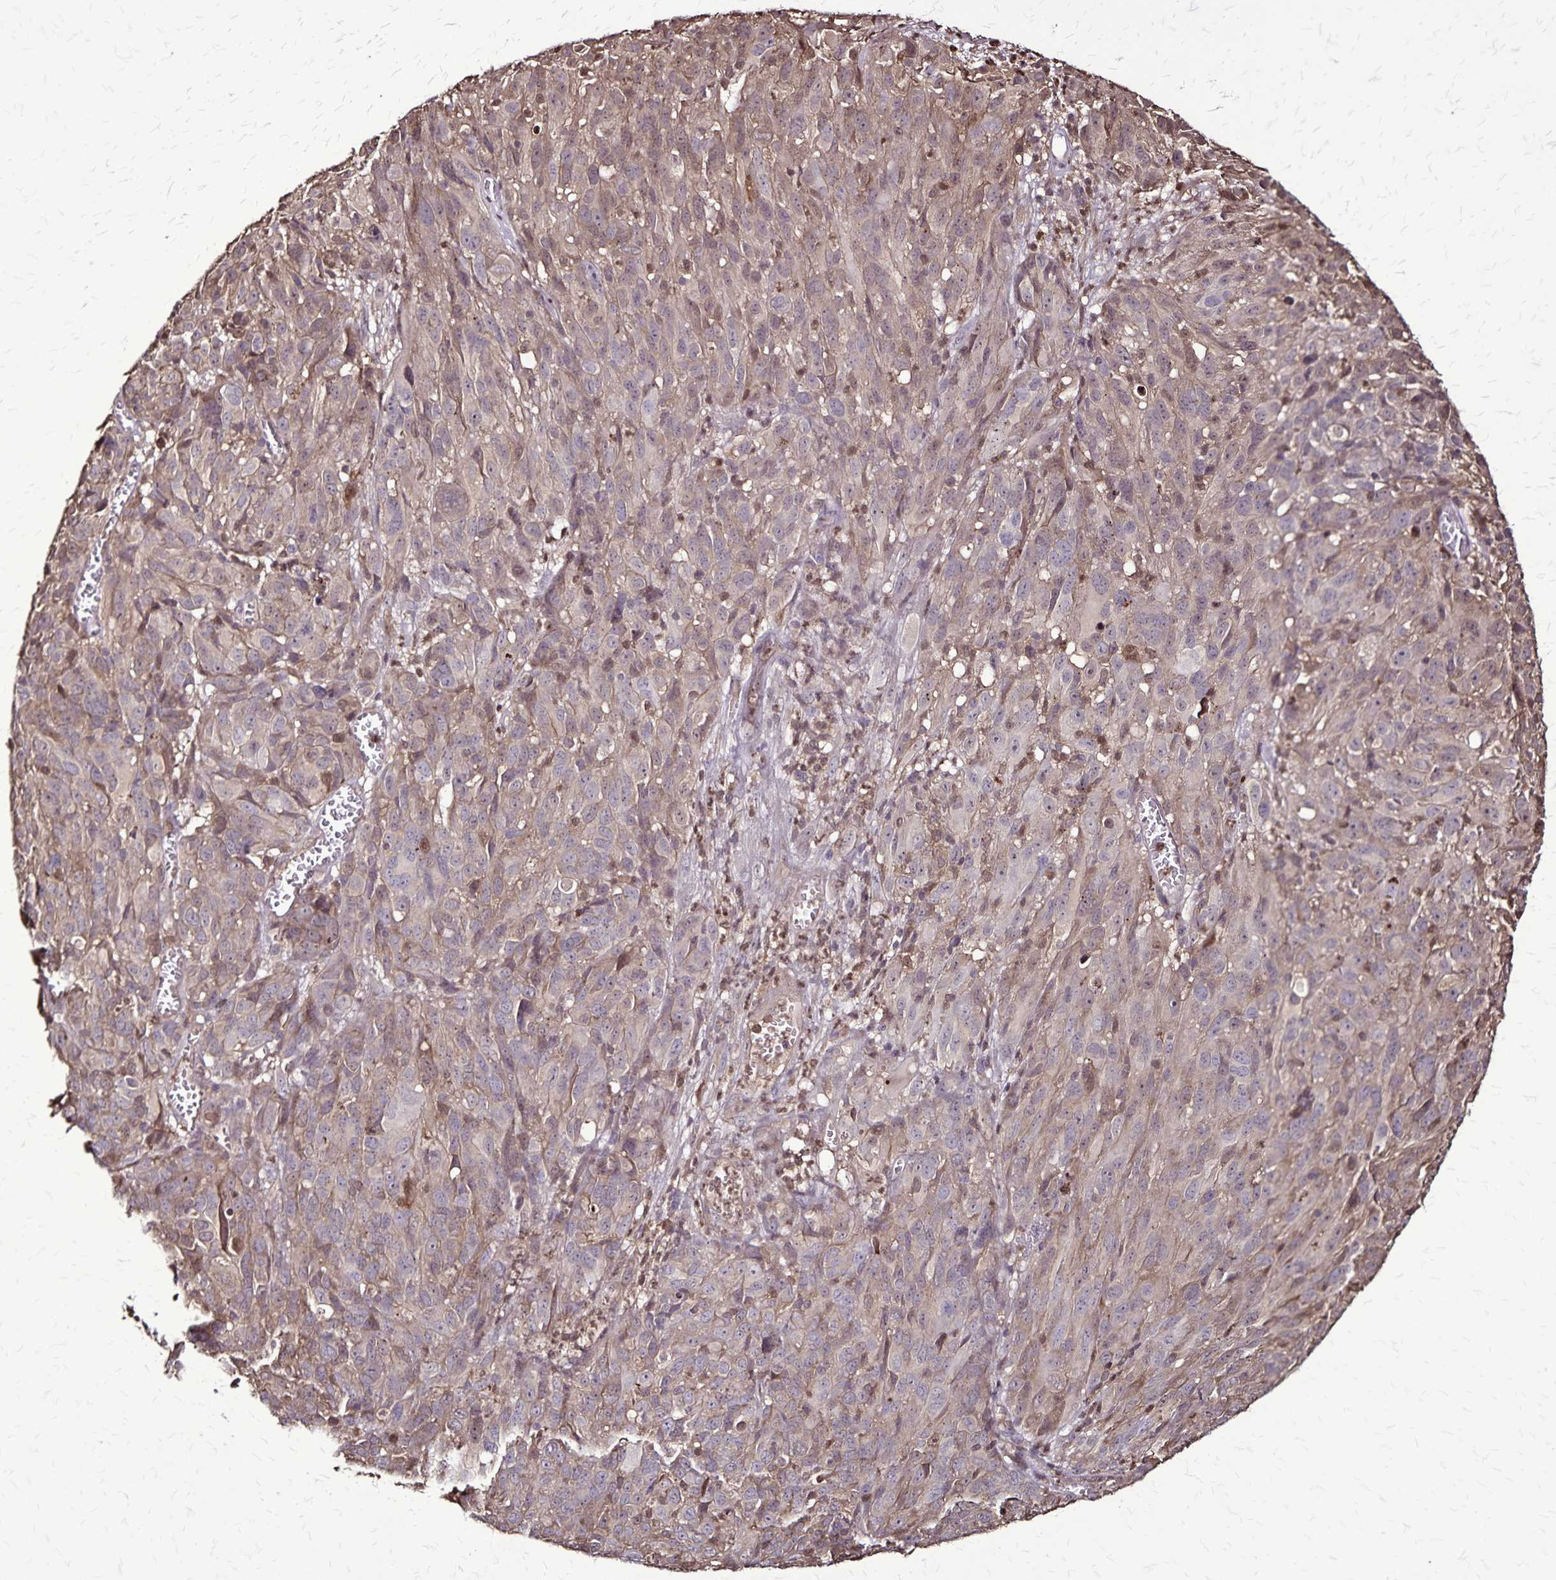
{"staining": {"intensity": "negative", "quantity": "none", "location": "none"}, "tissue": "melanoma", "cell_type": "Tumor cells", "image_type": "cancer", "snomed": [{"axis": "morphology", "description": "Malignant melanoma, NOS"}, {"axis": "topography", "description": "Skin"}], "caption": "A histopathology image of melanoma stained for a protein demonstrates no brown staining in tumor cells.", "gene": "CHMP1B", "patient": {"sex": "male", "age": 51}}